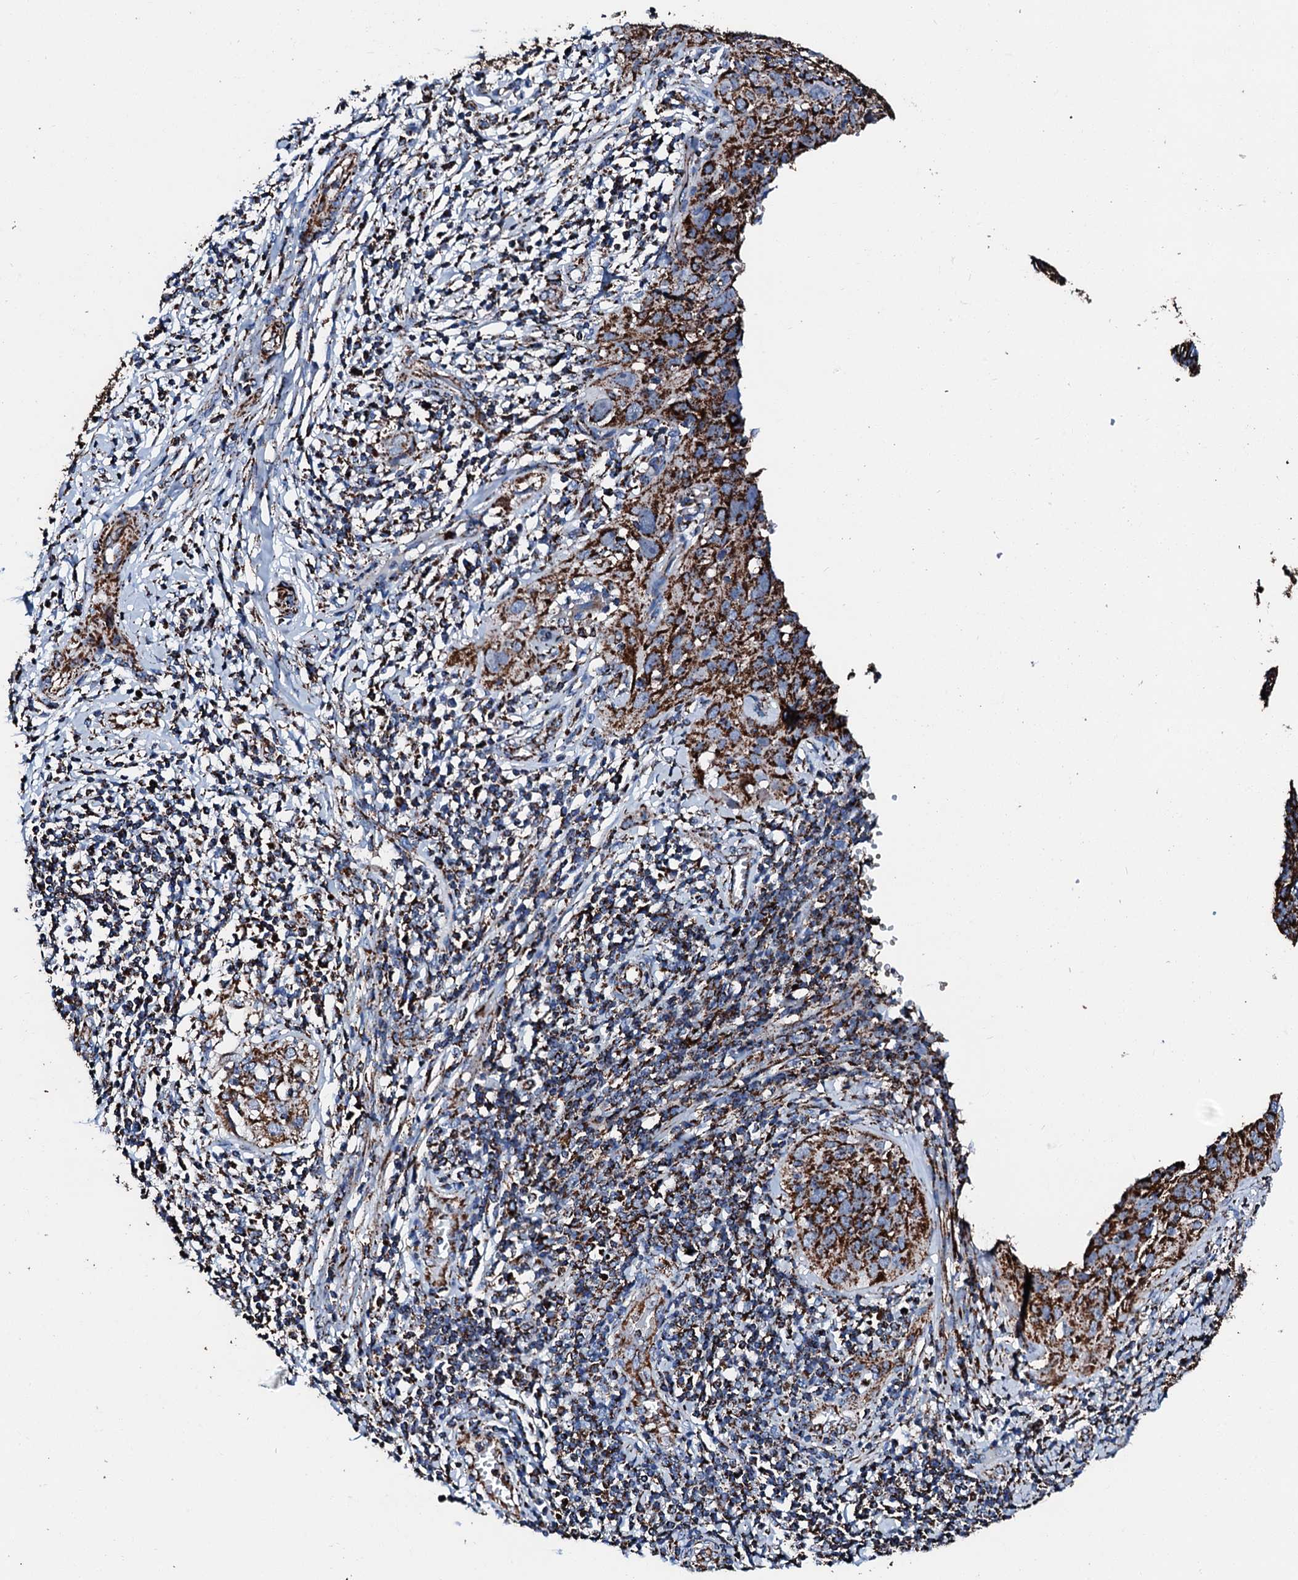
{"staining": {"intensity": "strong", "quantity": ">75%", "location": "cytoplasmic/membranous"}, "tissue": "cervical cancer", "cell_type": "Tumor cells", "image_type": "cancer", "snomed": [{"axis": "morphology", "description": "Squamous cell carcinoma, NOS"}, {"axis": "topography", "description": "Cervix"}], "caption": "Immunohistochemistry (IHC) (DAB (3,3'-diaminobenzidine)) staining of human cervical squamous cell carcinoma reveals strong cytoplasmic/membranous protein staining in about >75% of tumor cells.", "gene": "HADH", "patient": {"sex": "female", "age": 31}}